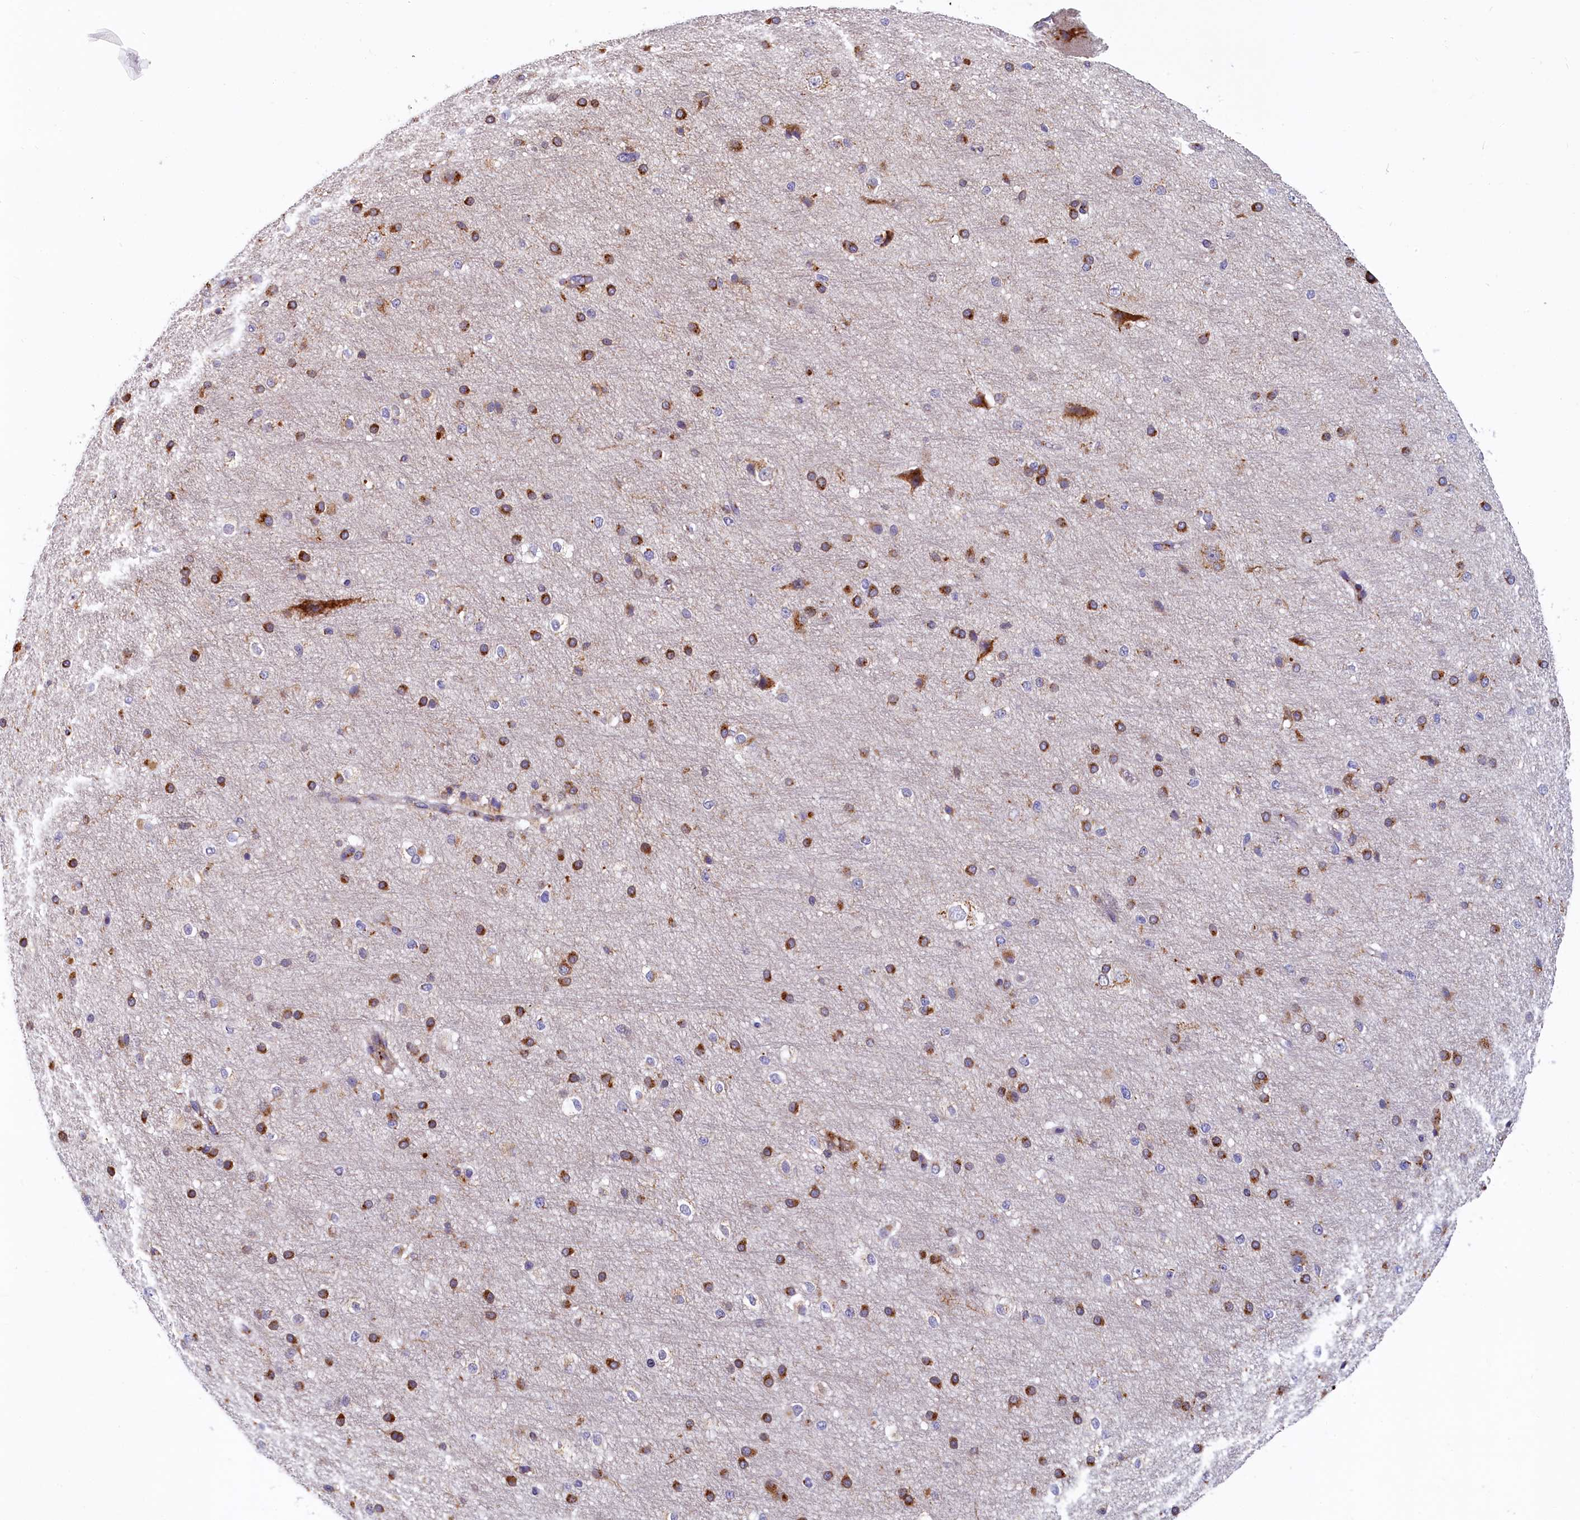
{"staining": {"intensity": "negative", "quantity": "none", "location": "none"}, "tissue": "cerebral cortex", "cell_type": "Endothelial cells", "image_type": "normal", "snomed": [{"axis": "morphology", "description": "Normal tissue, NOS"}, {"axis": "morphology", "description": "Developmental malformation"}, {"axis": "topography", "description": "Cerebral cortex"}], "caption": "This is a micrograph of immunohistochemistry staining of normal cerebral cortex, which shows no staining in endothelial cells. (DAB (3,3'-diaminobenzidine) immunohistochemistry, high magnification).", "gene": "BET1L", "patient": {"sex": "female", "age": 30}}